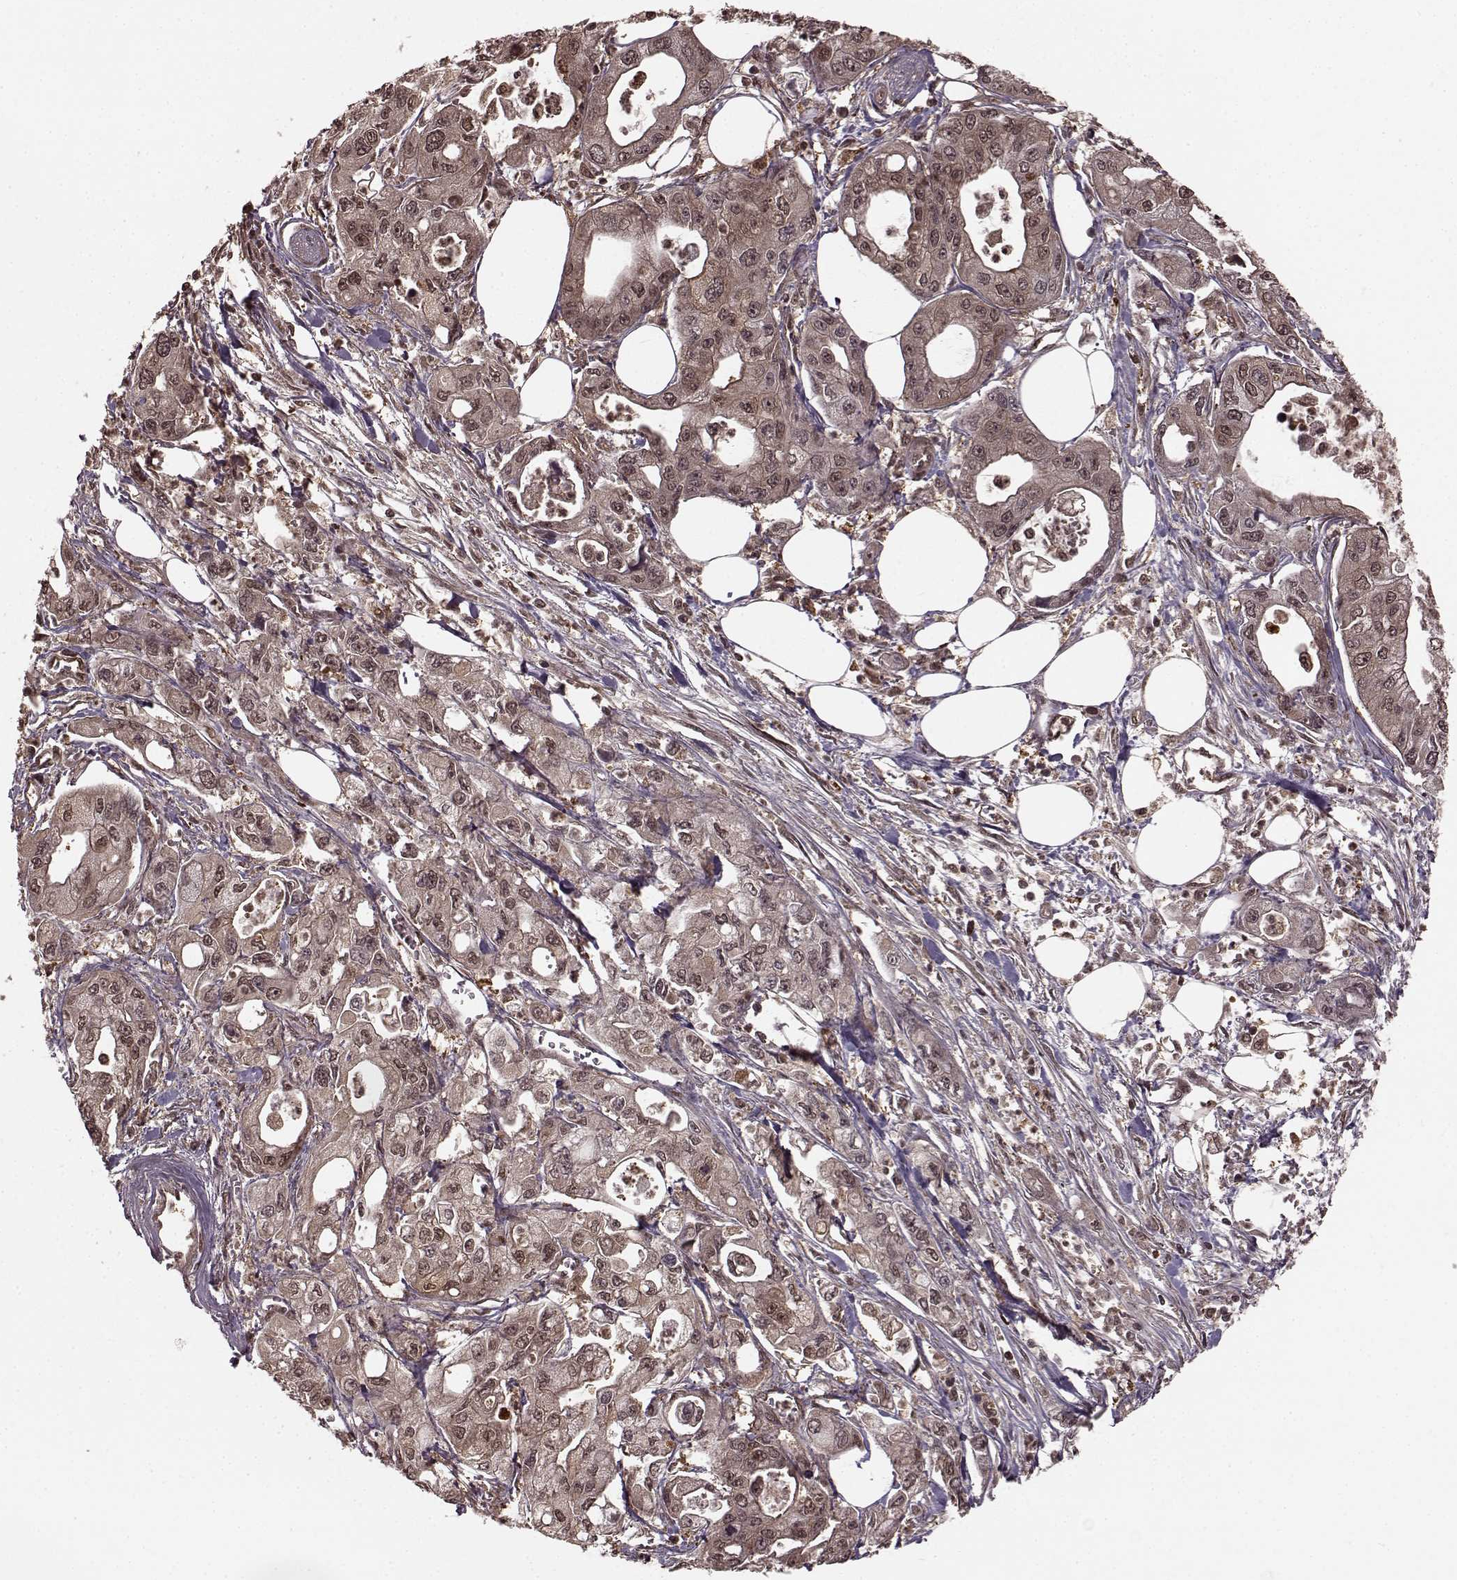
{"staining": {"intensity": "weak", "quantity": "25%-75%", "location": "cytoplasmic/membranous,nuclear"}, "tissue": "pancreatic cancer", "cell_type": "Tumor cells", "image_type": "cancer", "snomed": [{"axis": "morphology", "description": "Adenocarcinoma, NOS"}, {"axis": "topography", "description": "Pancreas"}], "caption": "IHC image of neoplastic tissue: human pancreatic cancer stained using immunohistochemistry (IHC) displays low levels of weak protein expression localized specifically in the cytoplasmic/membranous and nuclear of tumor cells, appearing as a cytoplasmic/membranous and nuclear brown color.", "gene": "GSS", "patient": {"sex": "male", "age": 70}}